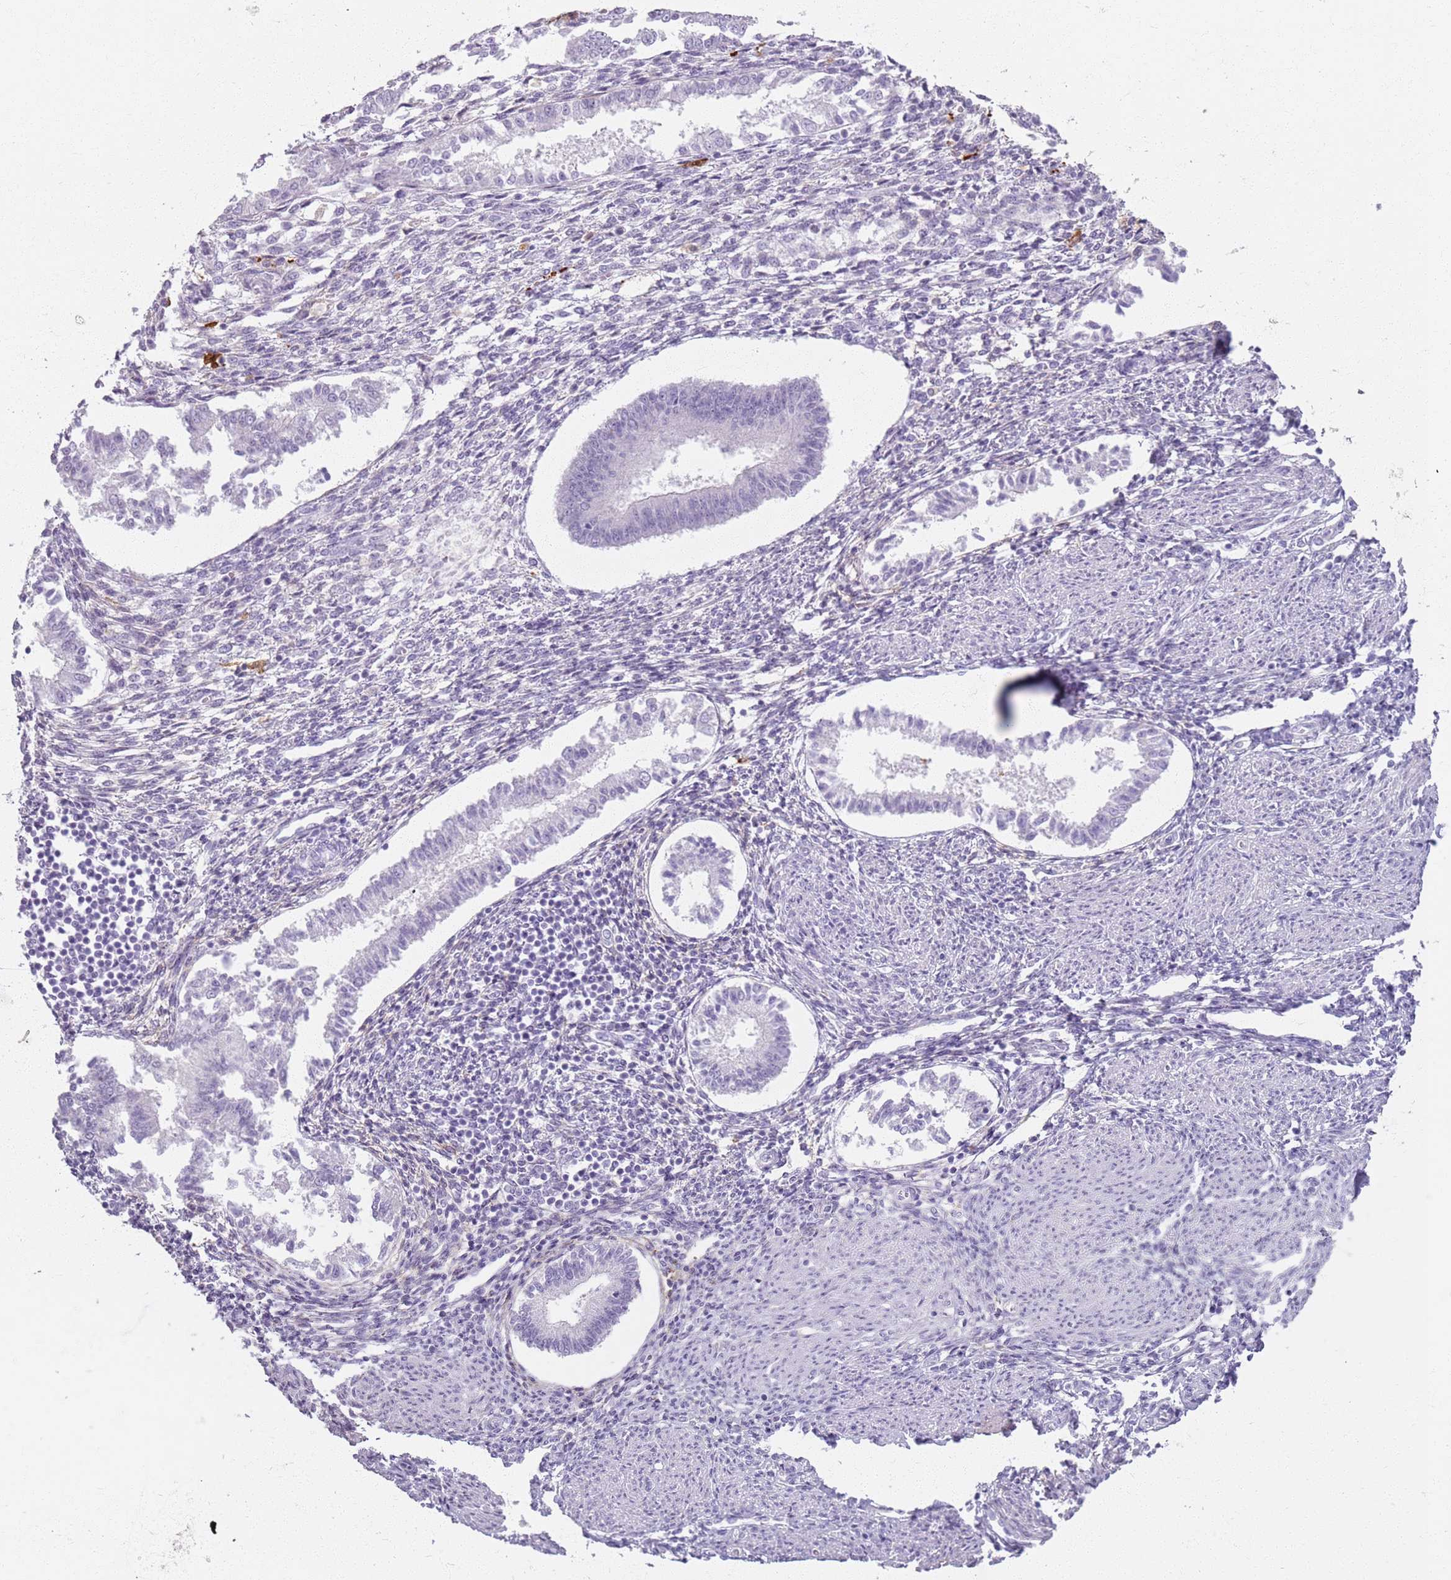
{"staining": {"intensity": "negative", "quantity": "none", "location": "none"}, "tissue": "endometrium", "cell_type": "Cells in endometrial stroma", "image_type": "normal", "snomed": [{"axis": "morphology", "description": "Normal tissue, NOS"}, {"axis": "topography", "description": "Uterus"}, {"axis": "topography", "description": "Endometrium"}], "caption": "This is an immunohistochemistry (IHC) histopathology image of benign endometrium. There is no expression in cells in endometrial stroma.", "gene": "GDPGP1", "patient": {"sex": "female", "age": 48}}